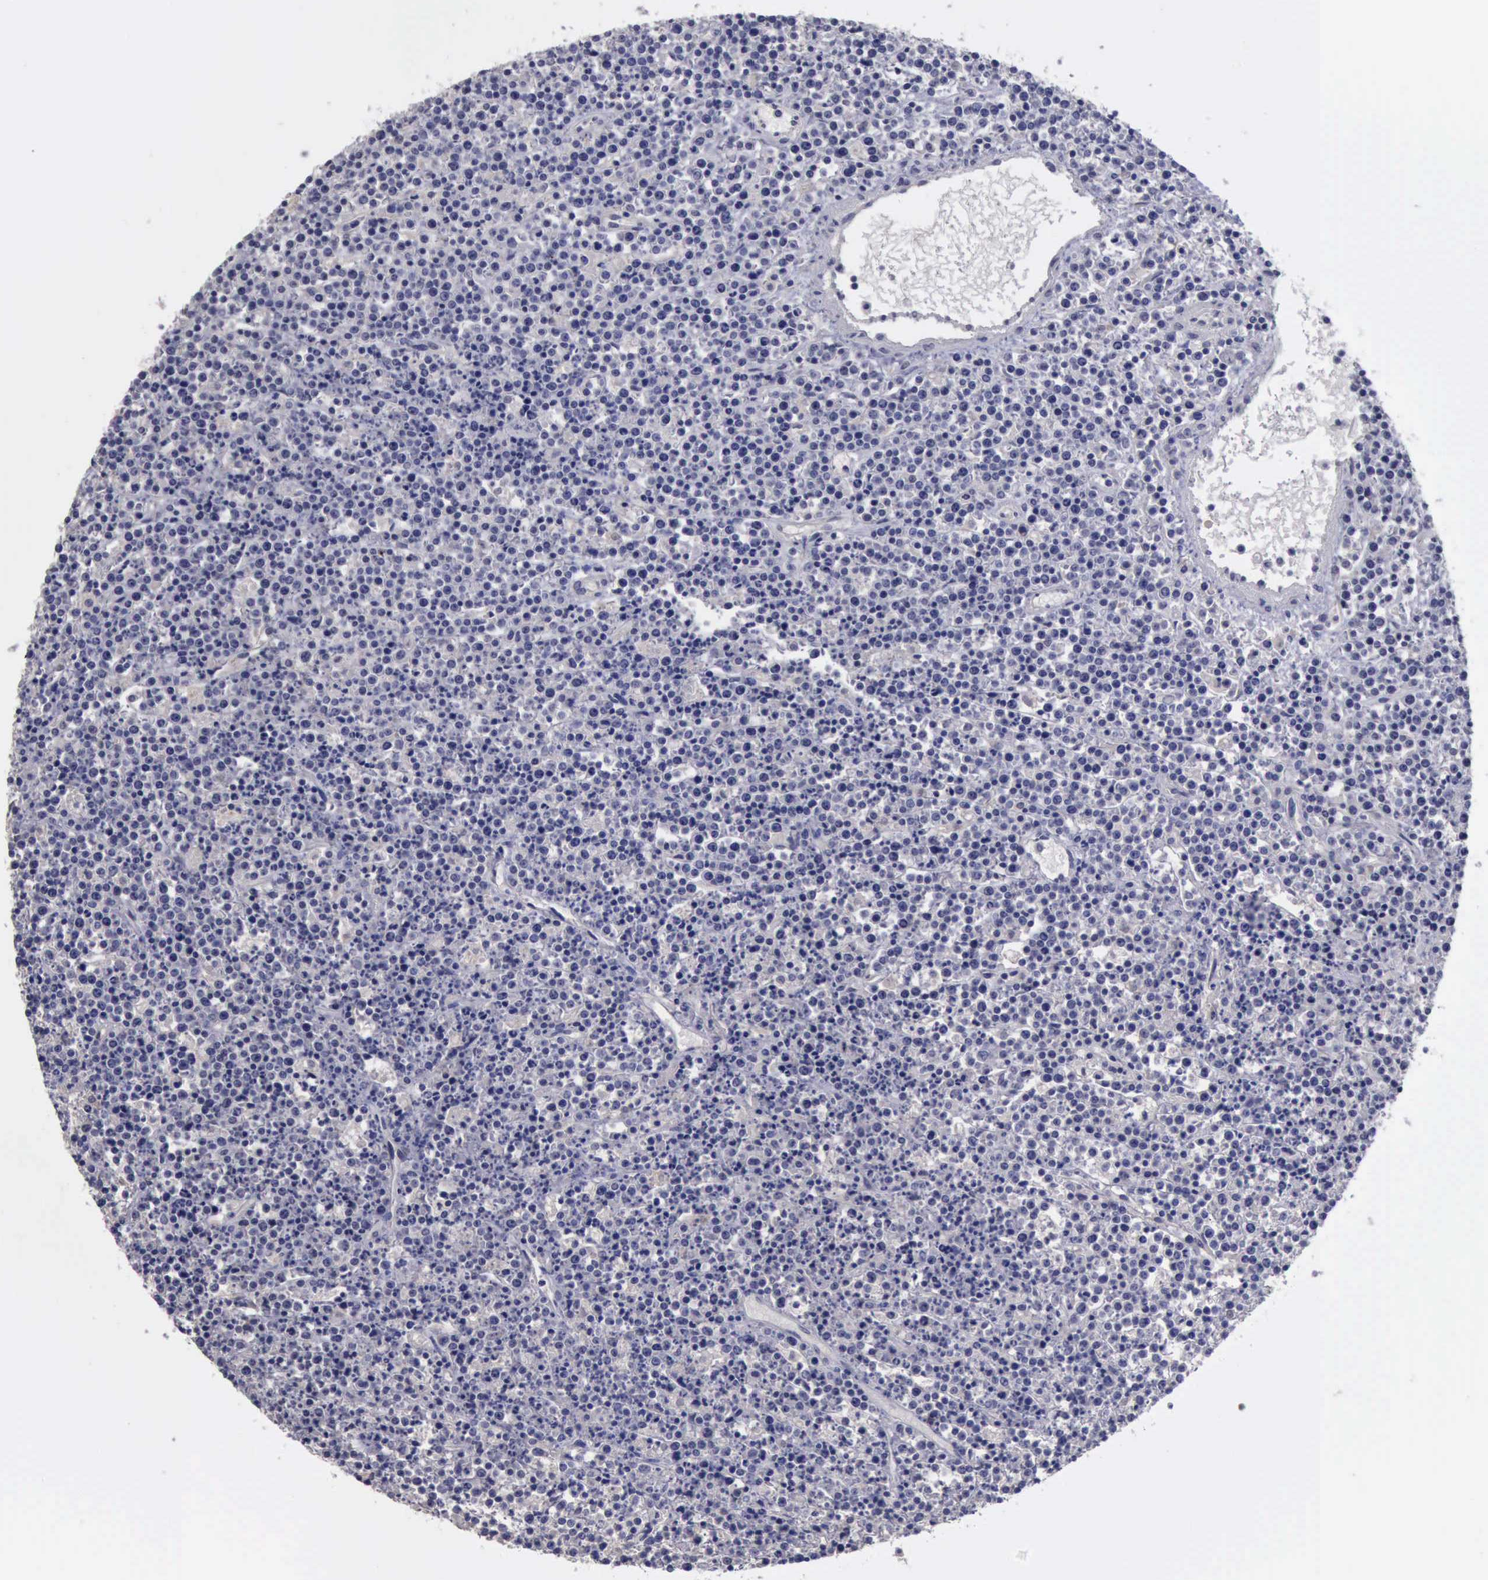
{"staining": {"intensity": "negative", "quantity": "none", "location": "none"}, "tissue": "lymphoma", "cell_type": "Tumor cells", "image_type": "cancer", "snomed": [{"axis": "morphology", "description": "Malignant lymphoma, non-Hodgkin's type, High grade"}, {"axis": "topography", "description": "Ovary"}], "caption": "DAB (3,3'-diaminobenzidine) immunohistochemical staining of high-grade malignant lymphoma, non-Hodgkin's type demonstrates no significant expression in tumor cells. (DAB (3,3'-diaminobenzidine) IHC visualized using brightfield microscopy, high magnification).", "gene": "PHKA1", "patient": {"sex": "female", "age": 56}}